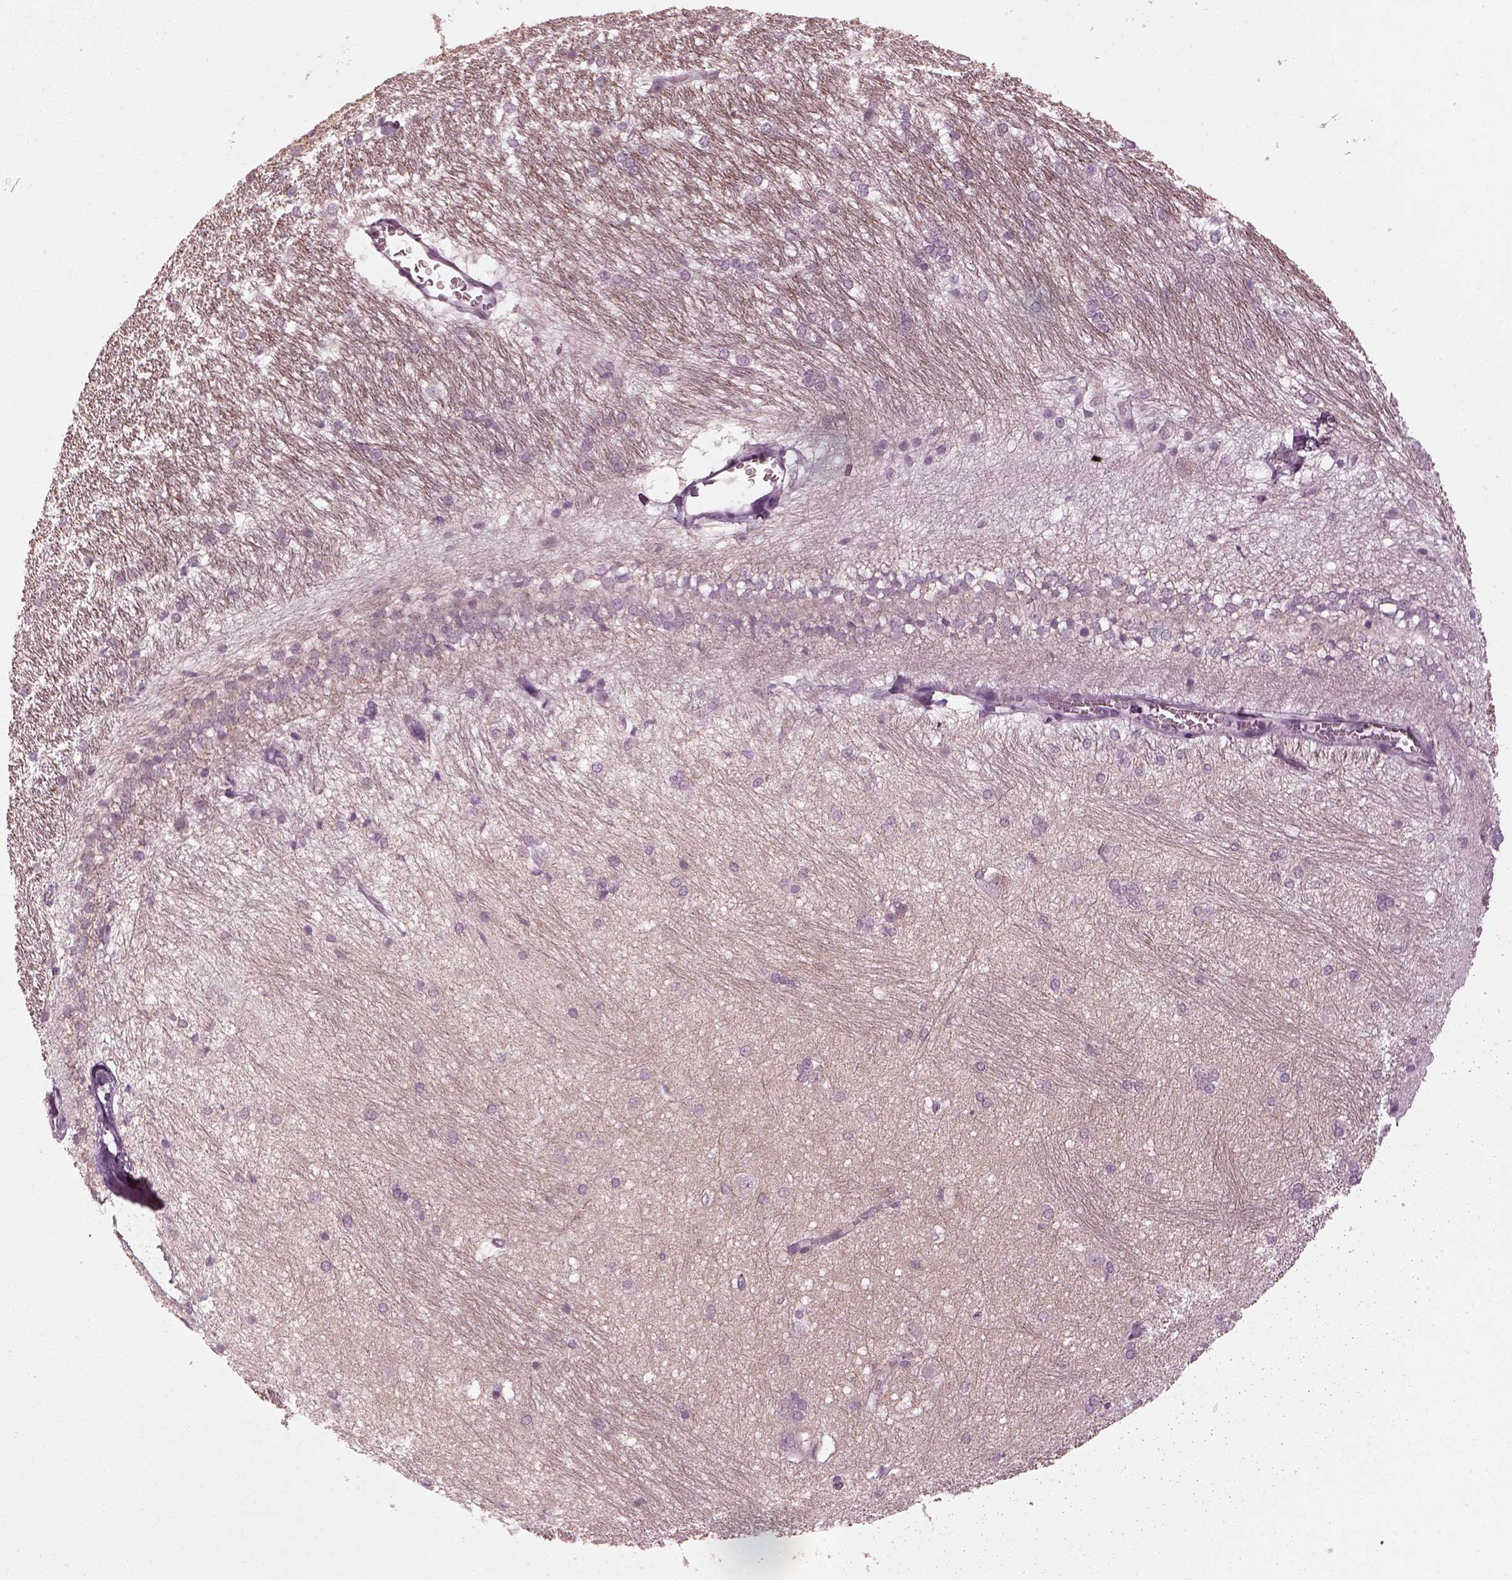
{"staining": {"intensity": "negative", "quantity": "none", "location": "none"}, "tissue": "hippocampus", "cell_type": "Glial cells", "image_type": "normal", "snomed": [{"axis": "morphology", "description": "Normal tissue, NOS"}, {"axis": "topography", "description": "Cerebral cortex"}, {"axis": "topography", "description": "Hippocampus"}], "caption": "An immunohistochemistry (IHC) image of unremarkable hippocampus is shown. There is no staining in glial cells of hippocampus.", "gene": "KCNA2", "patient": {"sex": "female", "age": 19}}